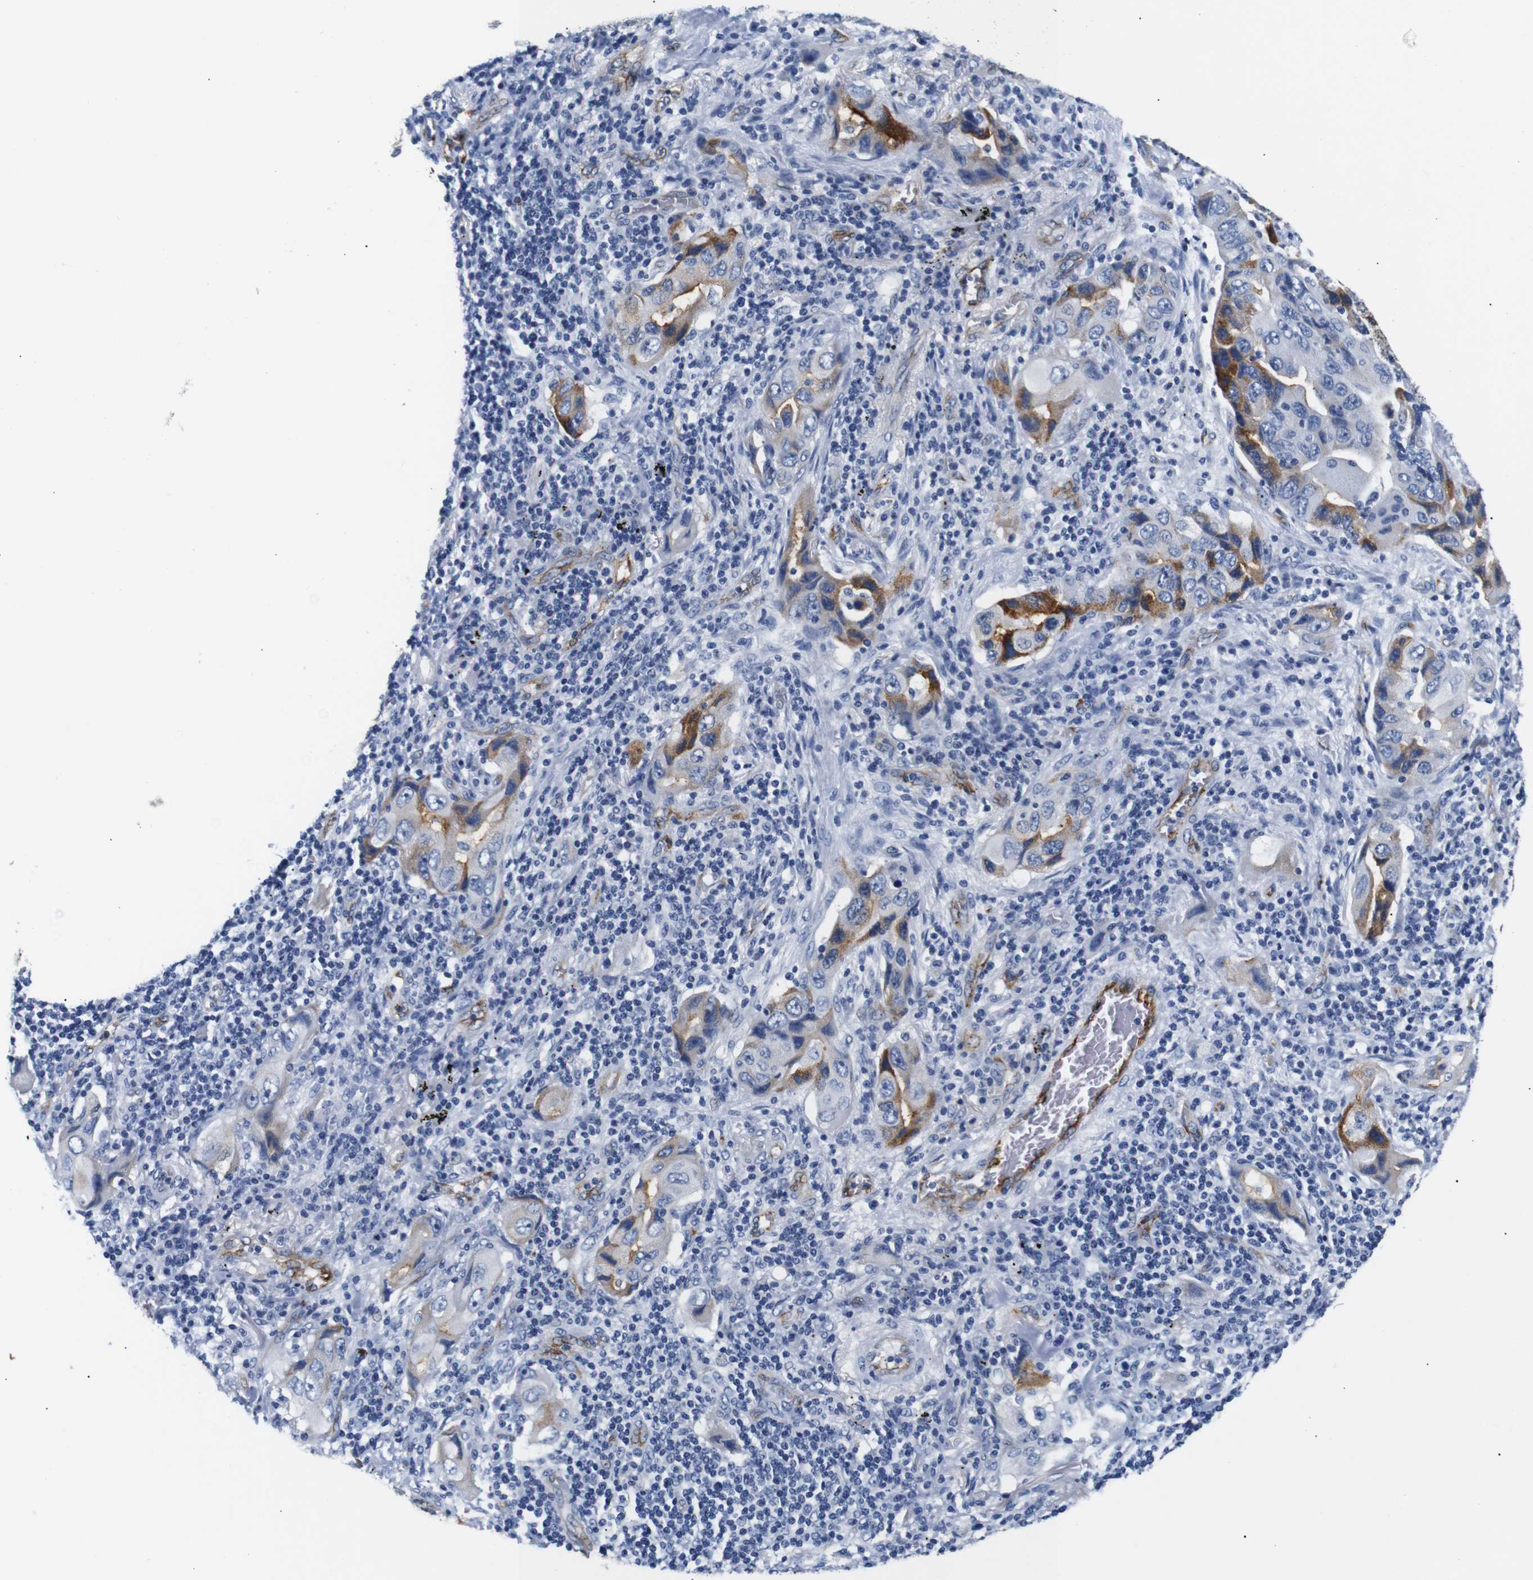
{"staining": {"intensity": "moderate", "quantity": "25%-75%", "location": "cytoplasmic/membranous"}, "tissue": "lung cancer", "cell_type": "Tumor cells", "image_type": "cancer", "snomed": [{"axis": "morphology", "description": "Adenocarcinoma, NOS"}, {"axis": "topography", "description": "Lung"}], "caption": "Lung cancer stained with a protein marker shows moderate staining in tumor cells.", "gene": "MUC4", "patient": {"sex": "female", "age": 65}}